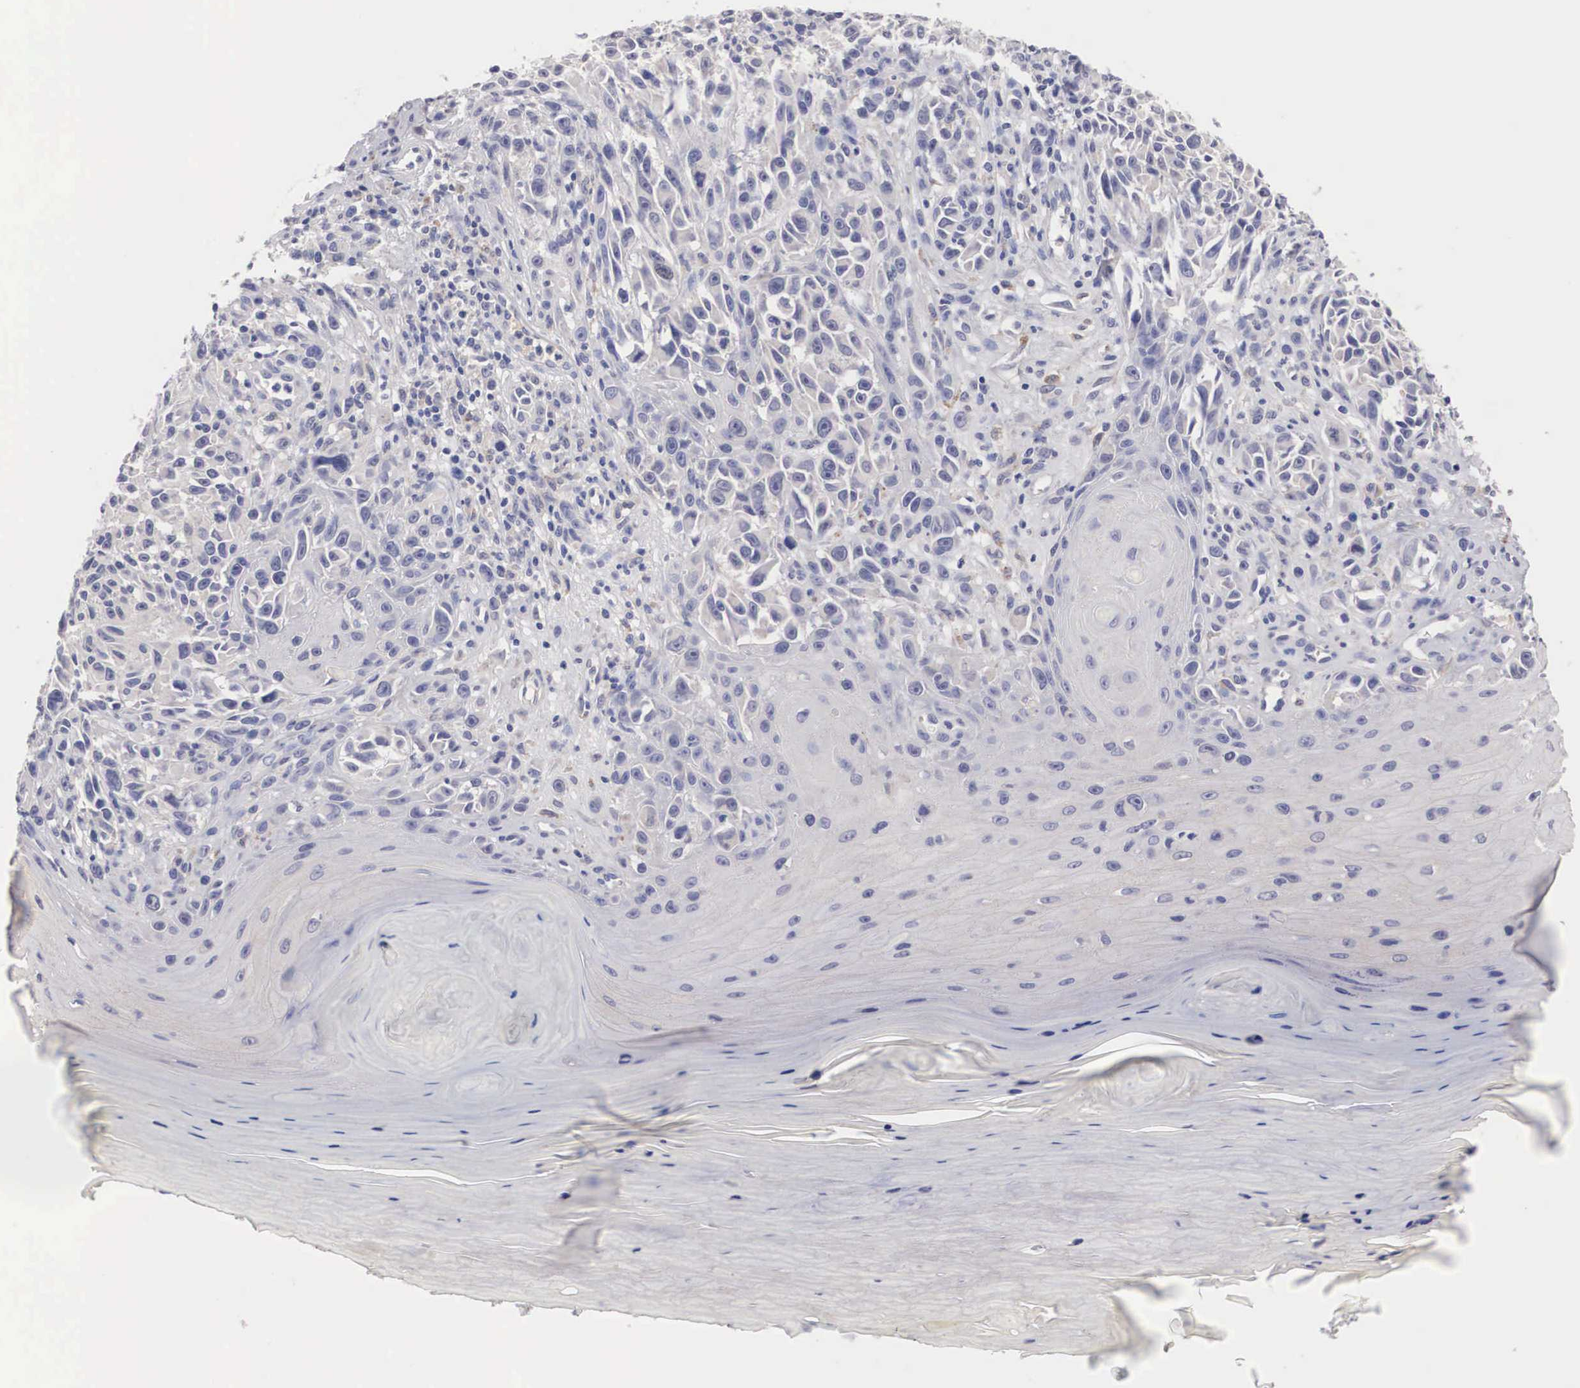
{"staining": {"intensity": "moderate", "quantity": "25%-75%", "location": "cytoplasmic/membranous"}, "tissue": "melanoma", "cell_type": "Tumor cells", "image_type": "cancer", "snomed": [{"axis": "morphology", "description": "Malignant melanoma, NOS"}, {"axis": "topography", "description": "Skin"}], "caption": "Immunohistochemical staining of human malignant melanoma displays medium levels of moderate cytoplasmic/membranous protein positivity in about 25%-75% of tumor cells.", "gene": "ABHD4", "patient": {"sex": "female", "age": 82}}